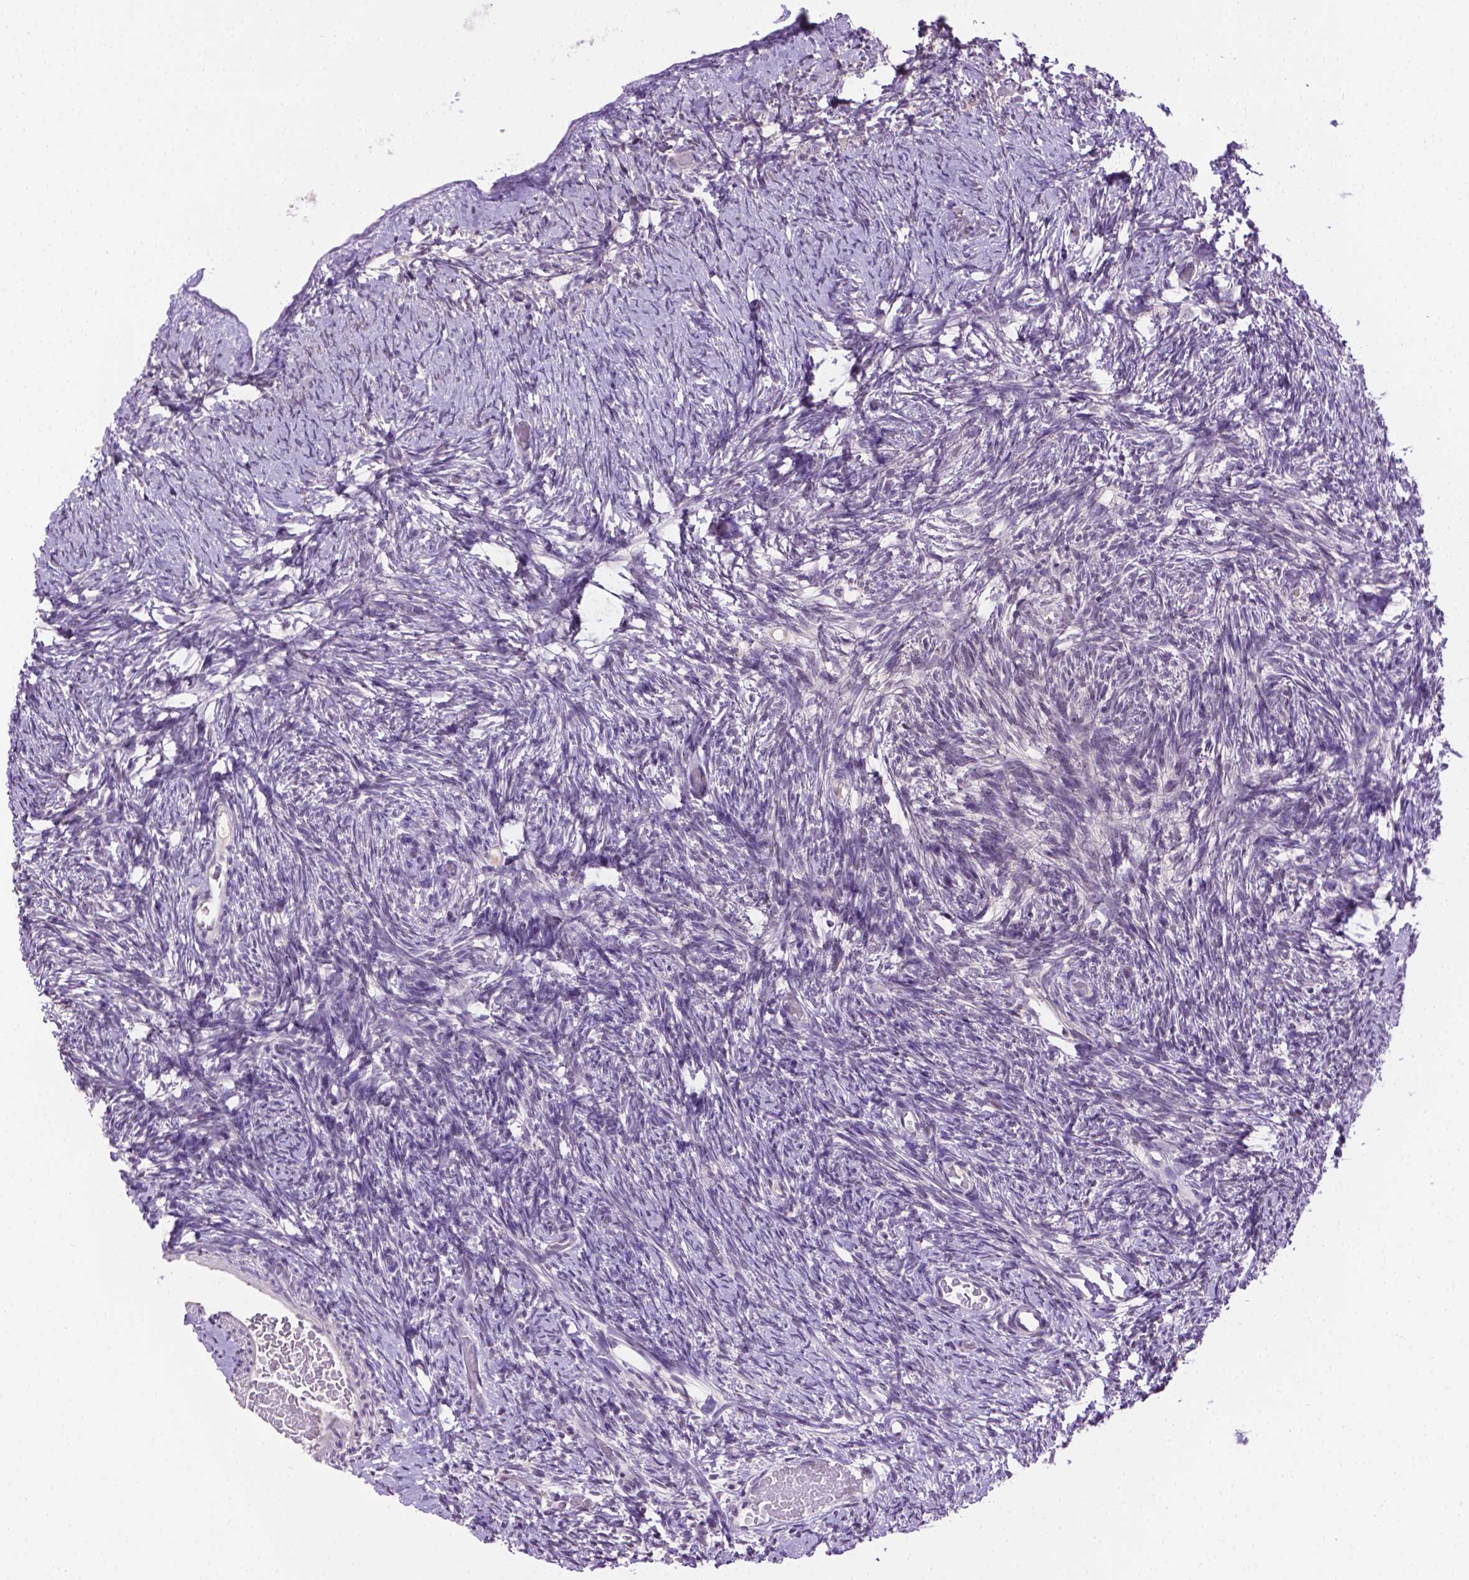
{"staining": {"intensity": "moderate", "quantity": "<25%", "location": "nuclear"}, "tissue": "ovary", "cell_type": "Ovarian stroma cells", "image_type": "normal", "snomed": [{"axis": "morphology", "description": "Normal tissue, NOS"}, {"axis": "topography", "description": "Ovary"}], "caption": "Human ovary stained for a protein (brown) shows moderate nuclear positive expression in approximately <25% of ovarian stroma cells.", "gene": "ABI2", "patient": {"sex": "female", "age": 39}}